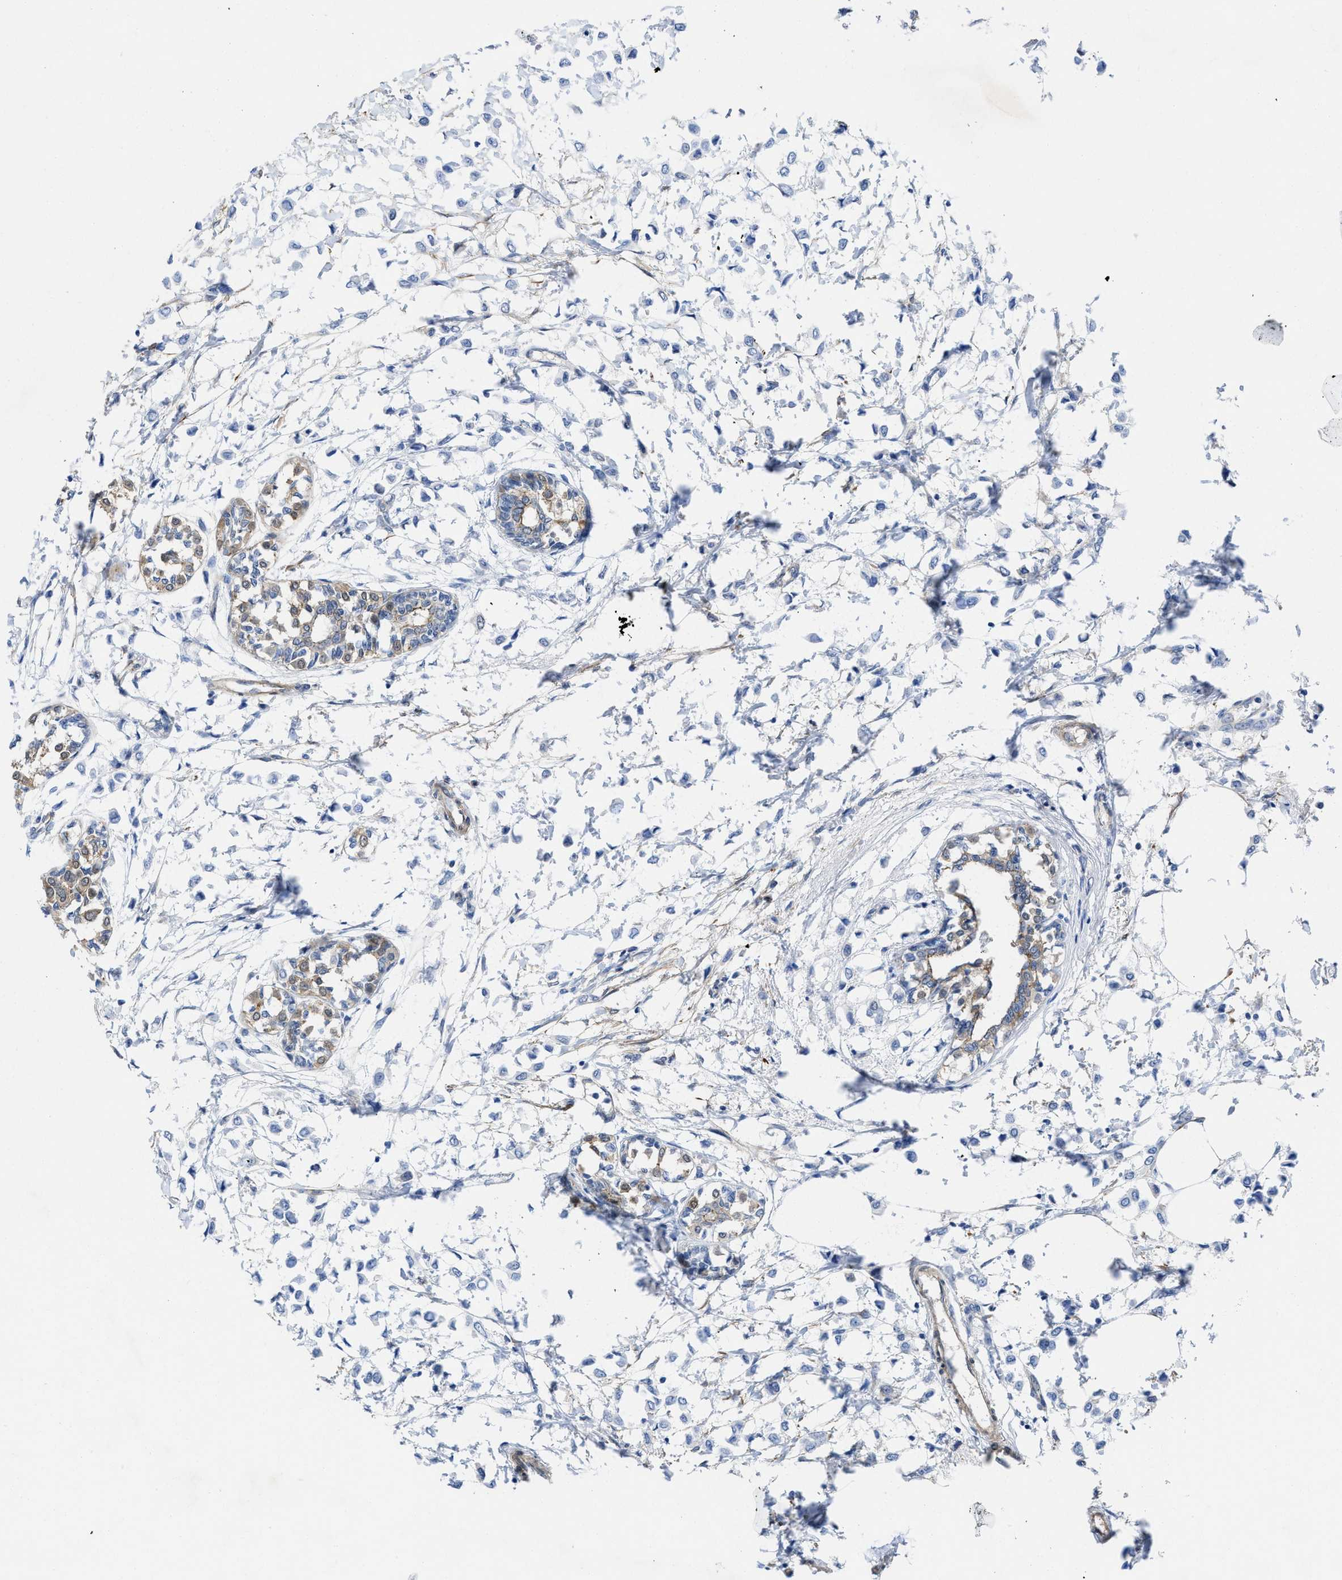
{"staining": {"intensity": "negative", "quantity": "none", "location": "none"}, "tissue": "breast cancer", "cell_type": "Tumor cells", "image_type": "cancer", "snomed": [{"axis": "morphology", "description": "Lobular carcinoma"}, {"axis": "topography", "description": "Breast"}], "caption": "IHC image of human lobular carcinoma (breast) stained for a protein (brown), which reveals no staining in tumor cells. (Stains: DAB immunohistochemistry (IHC) with hematoxylin counter stain, Microscopy: brightfield microscopy at high magnification).", "gene": "PDLIM5", "patient": {"sex": "female", "age": 51}}